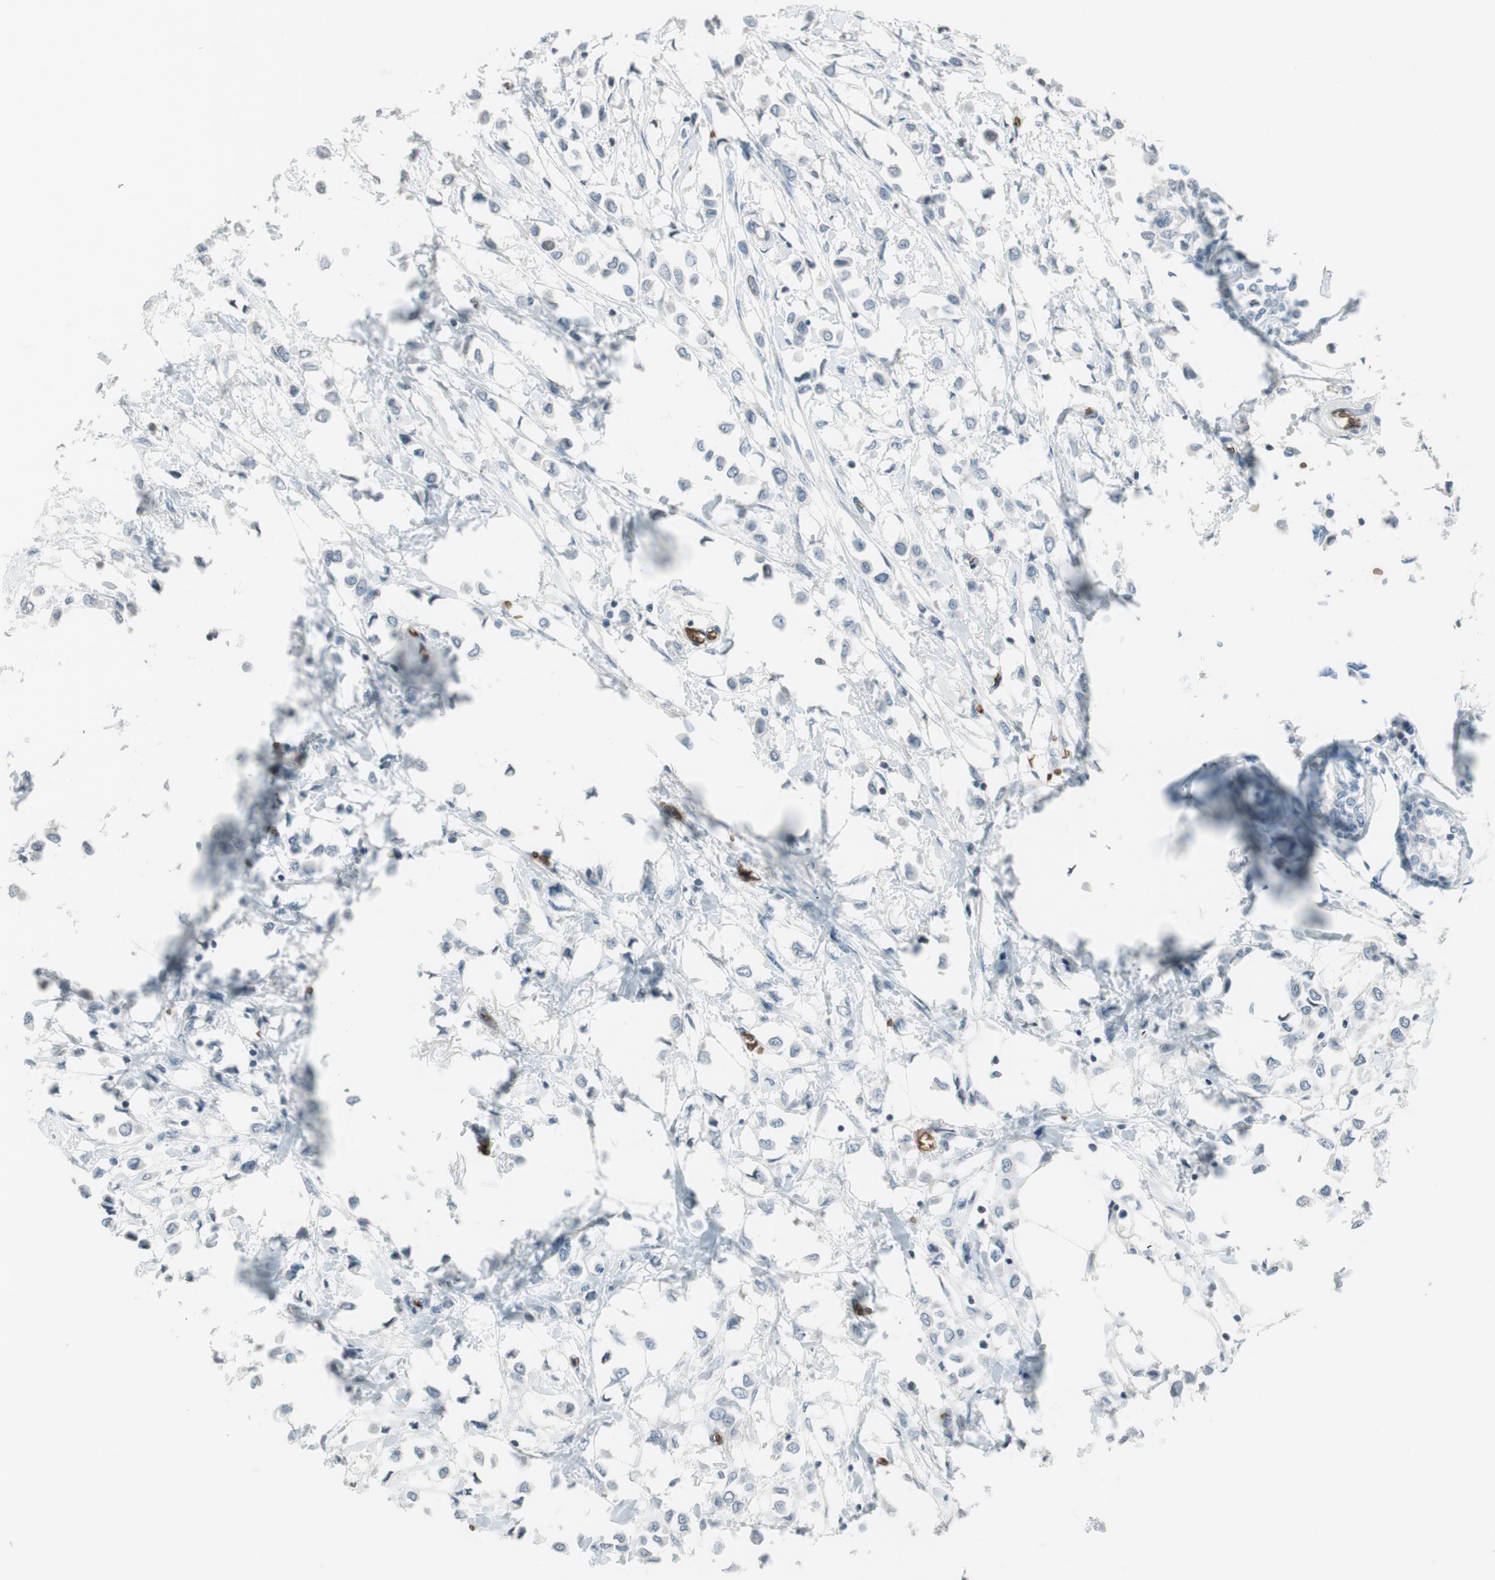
{"staining": {"intensity": "negative", "quantity": "none", "location": "none"}, "tissue": "breast cancer", "cell_type": "Tumor cells", "image_type": "cancer", "snomed": [{"axis": "morphology", "description": "Lobular carcinoma"}, {"axis": "topography", "description": "Breast"}], "caption": "A micrograph of lobular carcinoma (breast) stained for a protein reveals no brown staining in tumor cells.", "gene": "GYPC", "patient": {"sex": "female", "age": 51}}